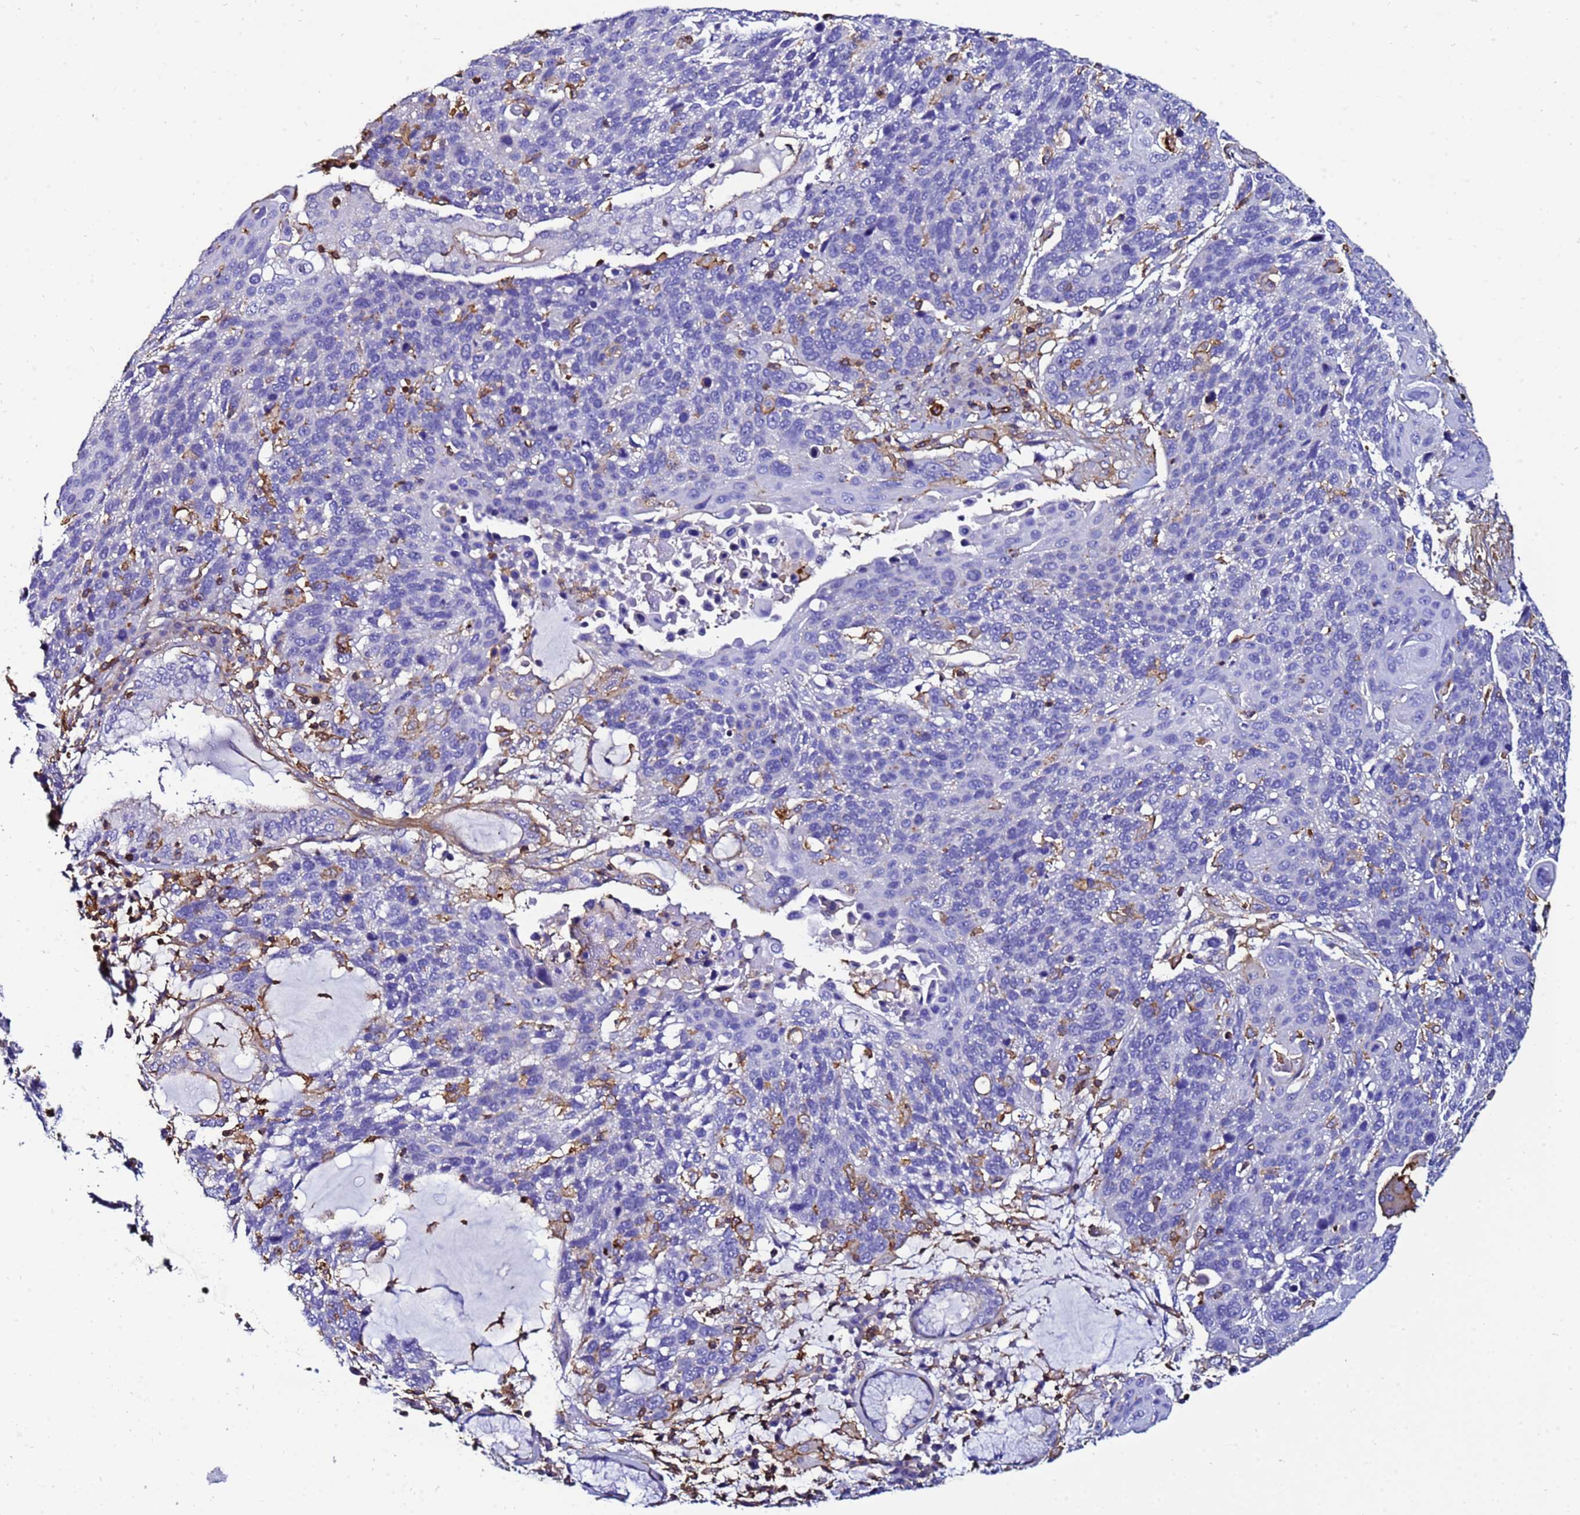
{"staining": {"intensity": "negative", "quantity": "none", "location": "none"}, "tissue": "lung cancer", "cell_type": "Tumor cells", "image_type": "cancer", "snomed": [{"axis": "morphology", "description": "Squamous cell carcinoma, NOS"}, {"axis": "topography", "description": "Lung"}], "caption": "Lung squamous cell carcinoma was stained to show a protein in brown. There is no significant positivity in tumor cells.", "gene": "ACTB", "patient": {"sex": "male", "age": 66}}